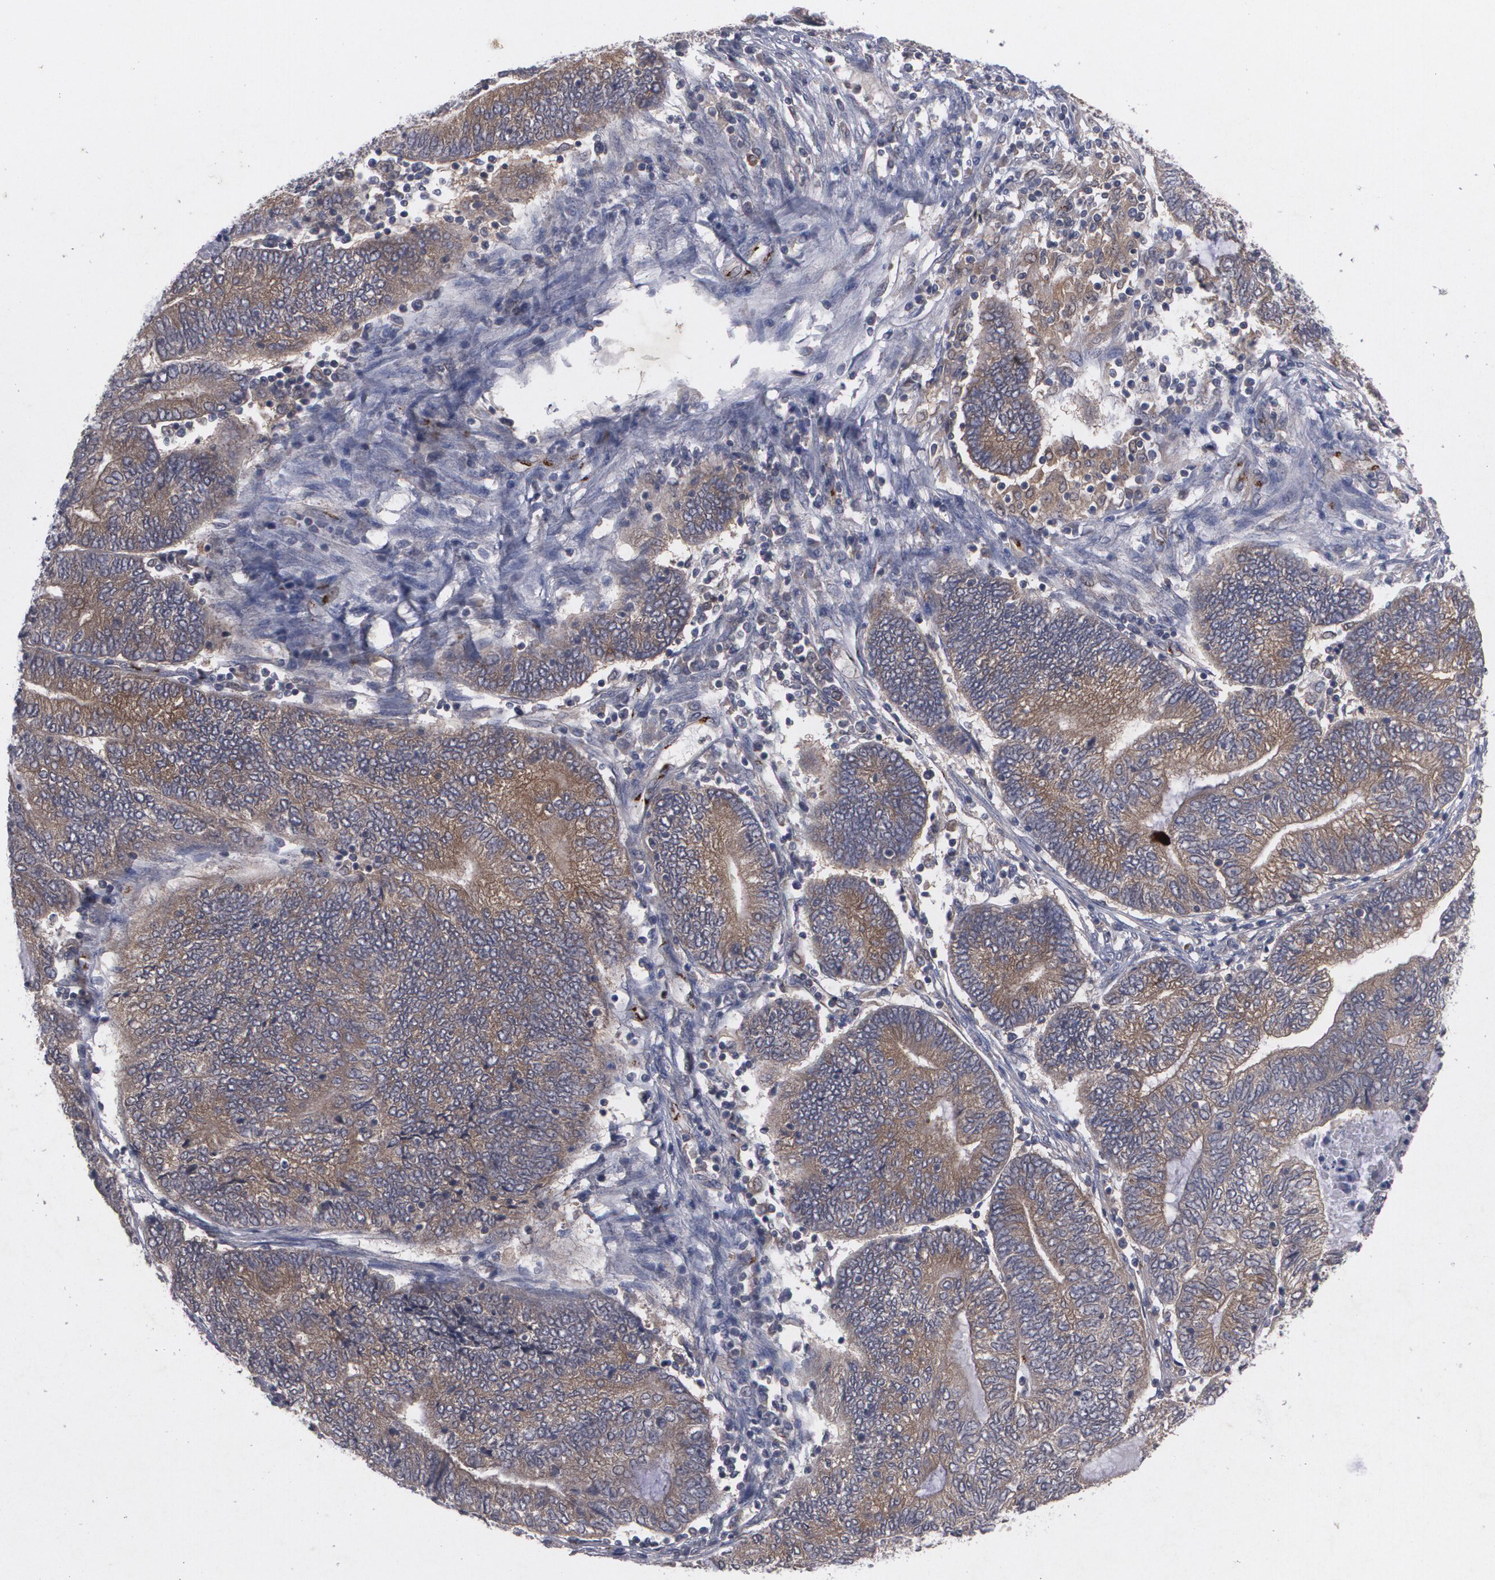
{"staining": {"intensity": "moderate", "quantity": ">75%", "location": "cytoplasmic/membranous"}, "tissue": "endometrial cancer", "cell_type": "Tumor cells", "image_type": "cancer", "snomed": [{"axis": "morphology", "description": "Adenocarcinoma, NOS"}, {"axis": "topography", "description": "Uterus"}, {"axis": "topography", "description": "Endometrium"}], "caption": "Endometrial cancer stained for a protein shows moderate cytoplasmic/membranous positivity in tumor cells. The staining was performed using DAB to visualize the protein expression in brown, while the nuclei were stained in blue with hematoxylin (Magnification: 20x).", "gene": "HTT", "patient": {"sex": "female", "age": 70}}